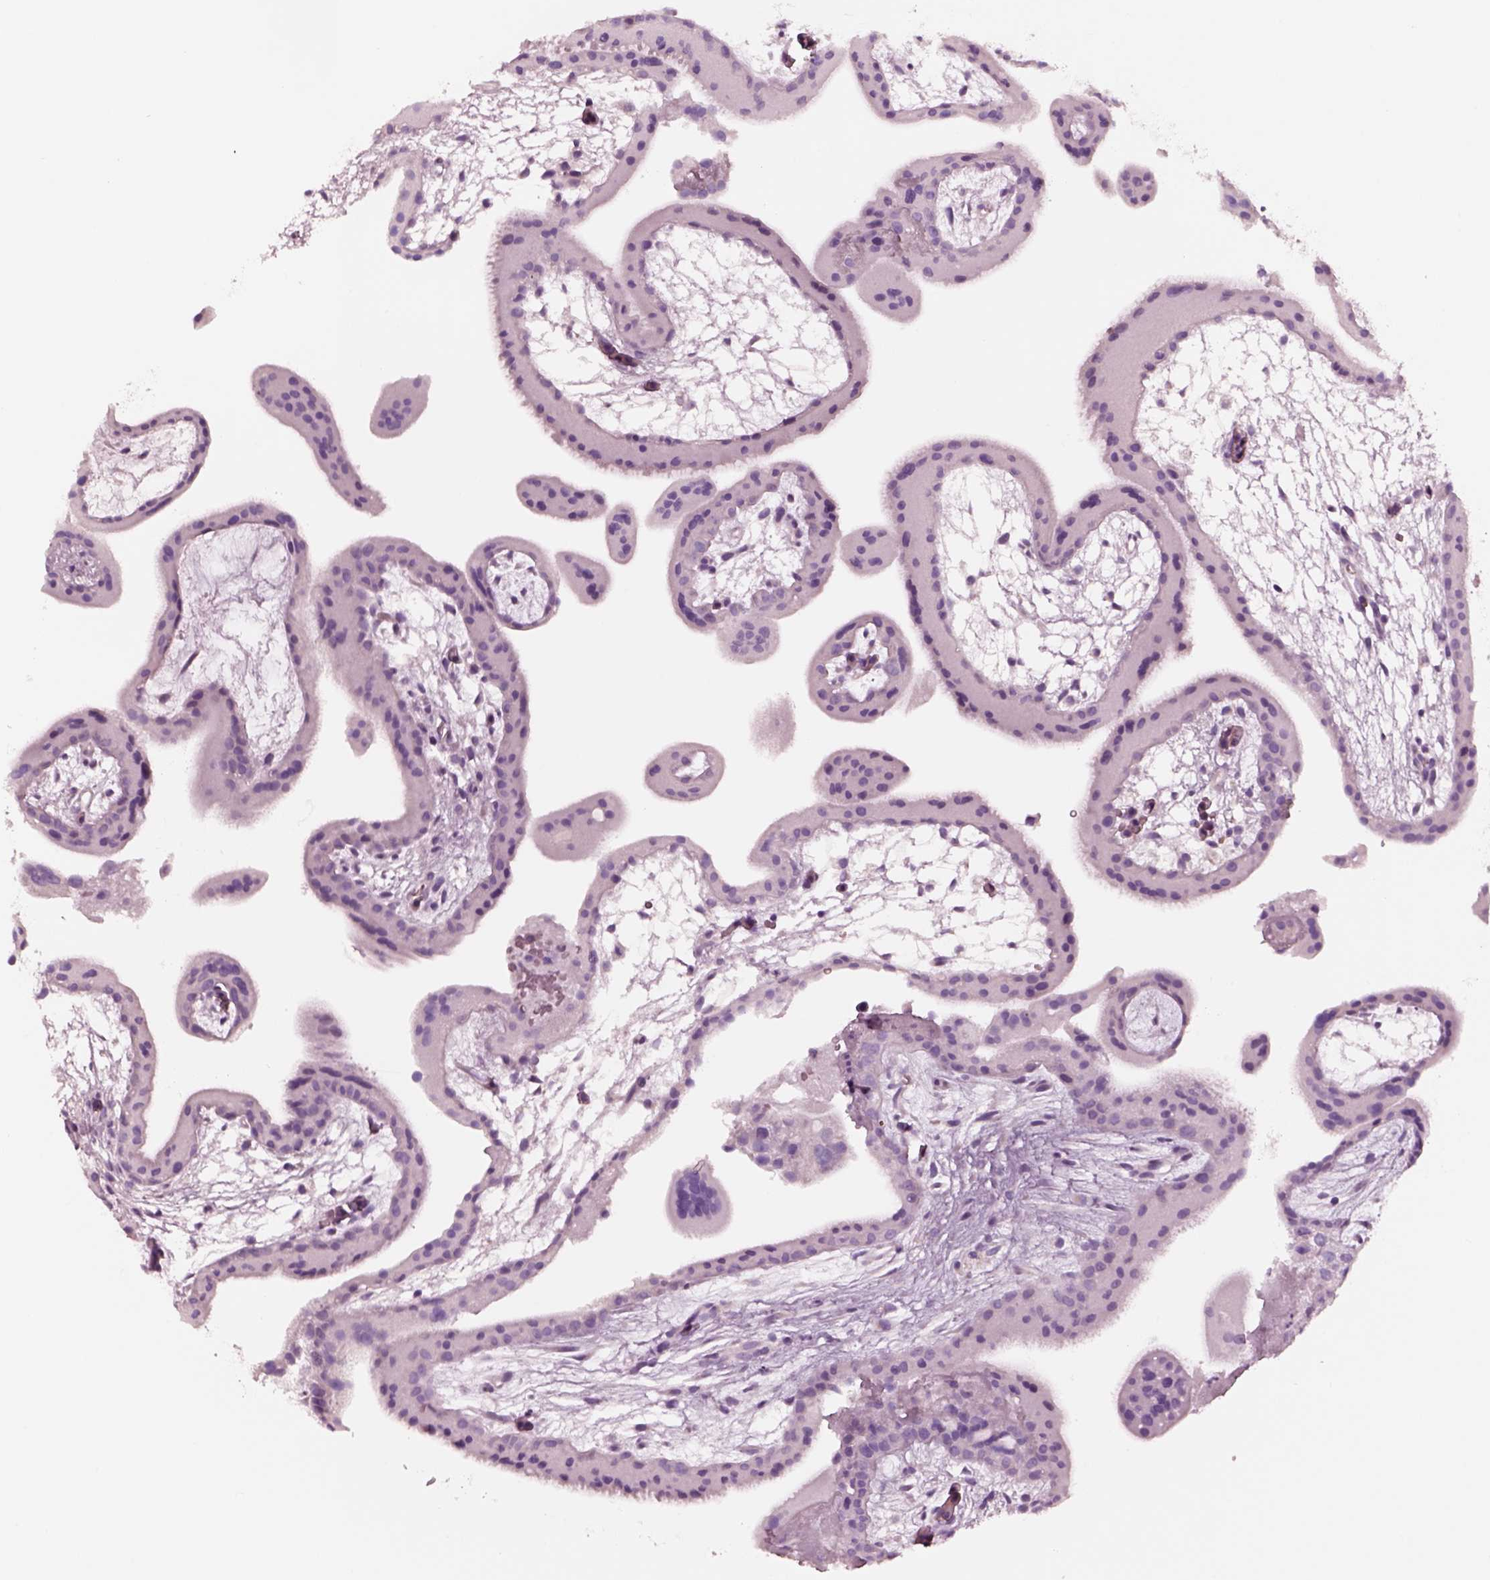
{"staining": {"intensity": "negative", "quantity": "none", "location": "none"}, "tissue": "placenta", "cell_type": "Decidual cells", "image_type": "normal", "snomed": [{"axis": "morphology", "description": "Normal tissue, NOS"}, {"axis": "topography", "description": "Placenta"}], "caption": "IHC histopathology image of benign placenta stained for a protein (brown), which demonstrates no positivity in decidual cells.", "gene": "NMRK2", "patient": {"sex": "female", "age": 19}}